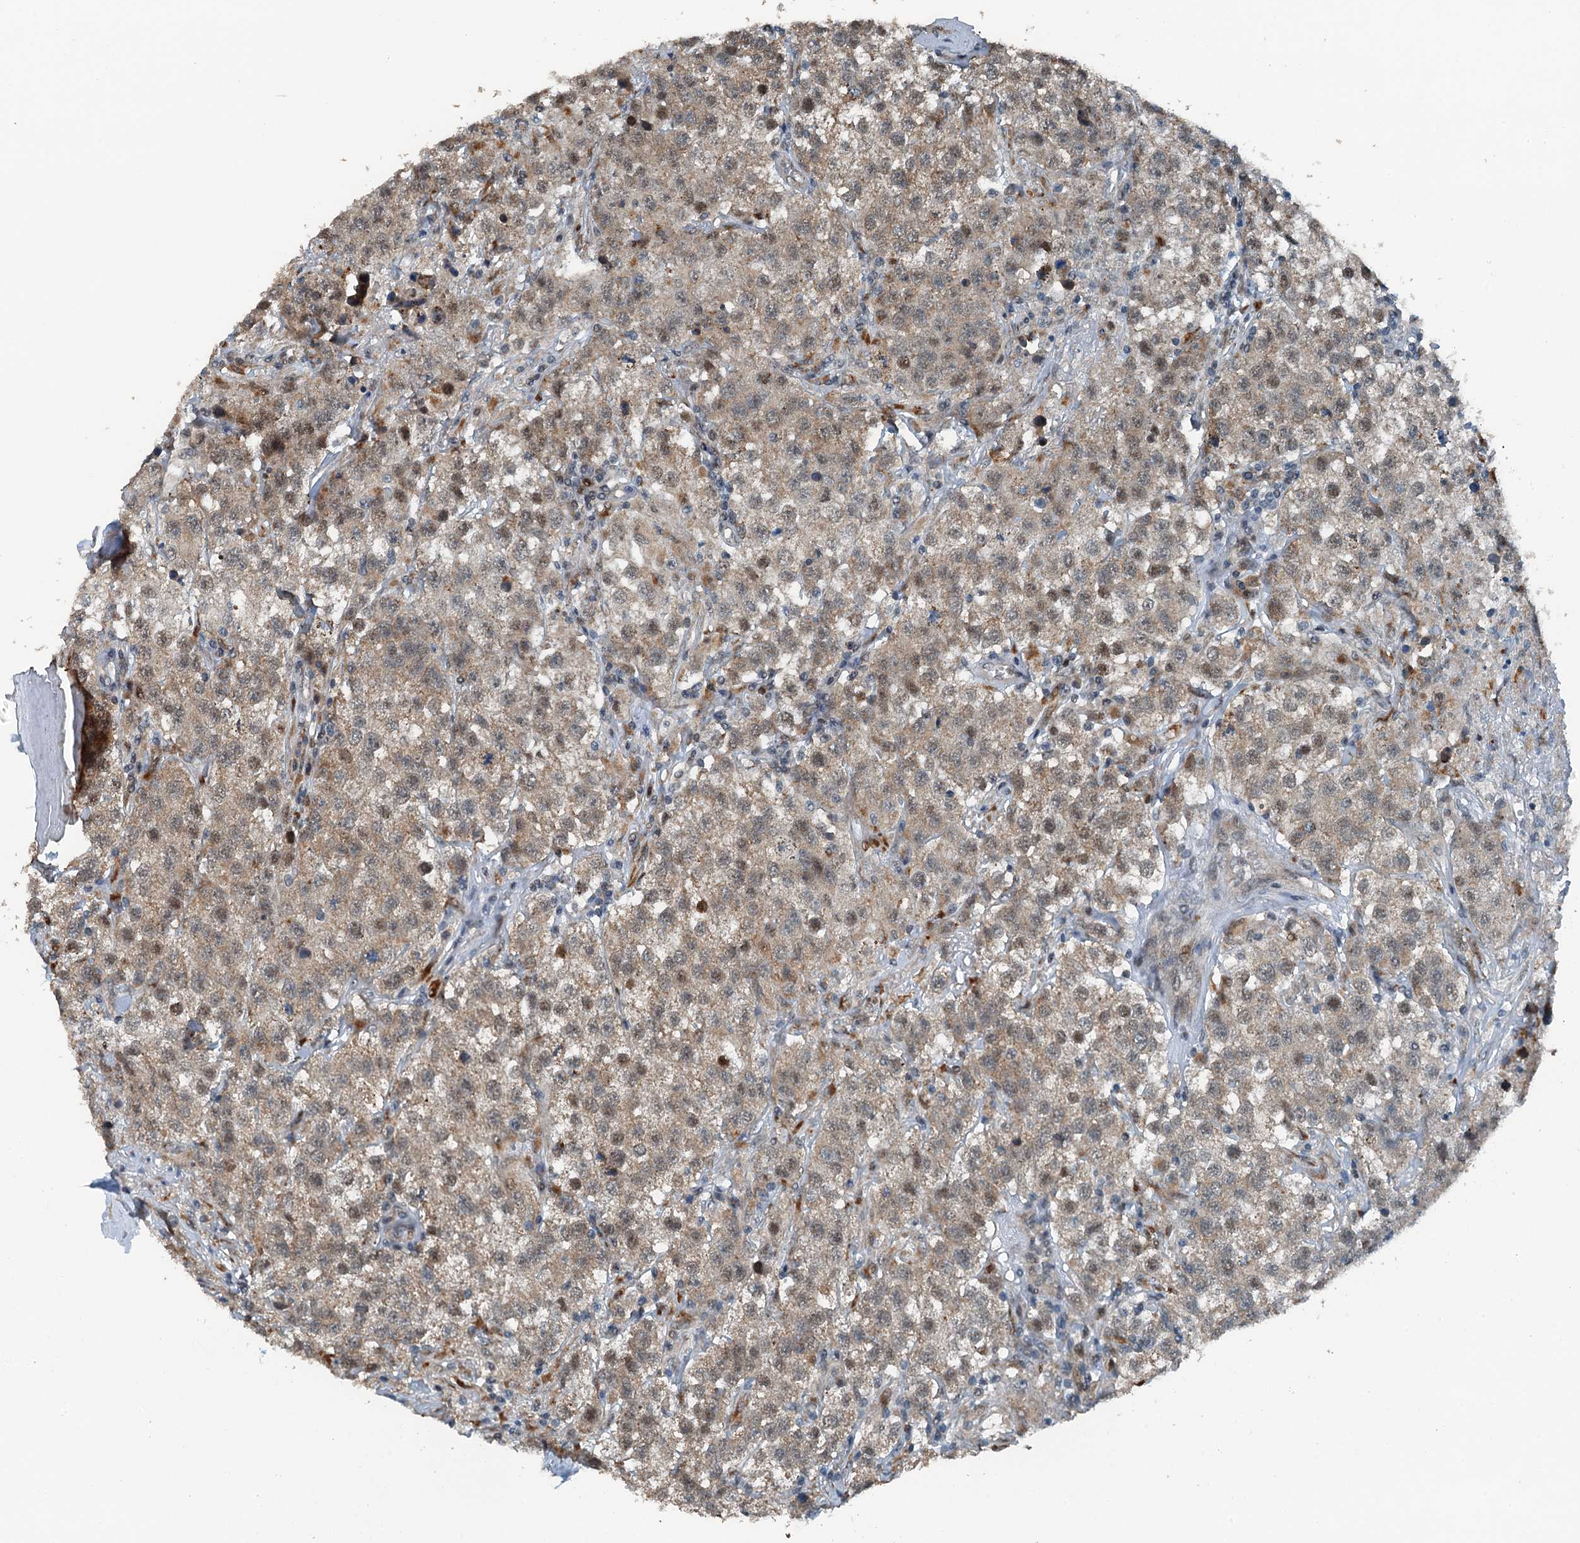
{"staining": {"intensity": "weak", "quantity": ">75%", "location": "cytoplasmic/membranous"}, "tissue": "testis cancer", "cell_type": "Tumor cells", "image_type": "cancer", "snomed": [{"axis": "morphology", "description": "Seminoma, NOS"}, {"axis": "morphology", "description": "Carcinoma, Embryonal, NOS"}, {"axis": "topography", "description": "Testis"}], "caption": "This is a micrograph of IHC staining of testis cancer, which shows weak positivity in the cytoplasmic/membranous of tumor cells.", "gene": "BMERB1", "patient": {"sex": "male", "age": 43}}